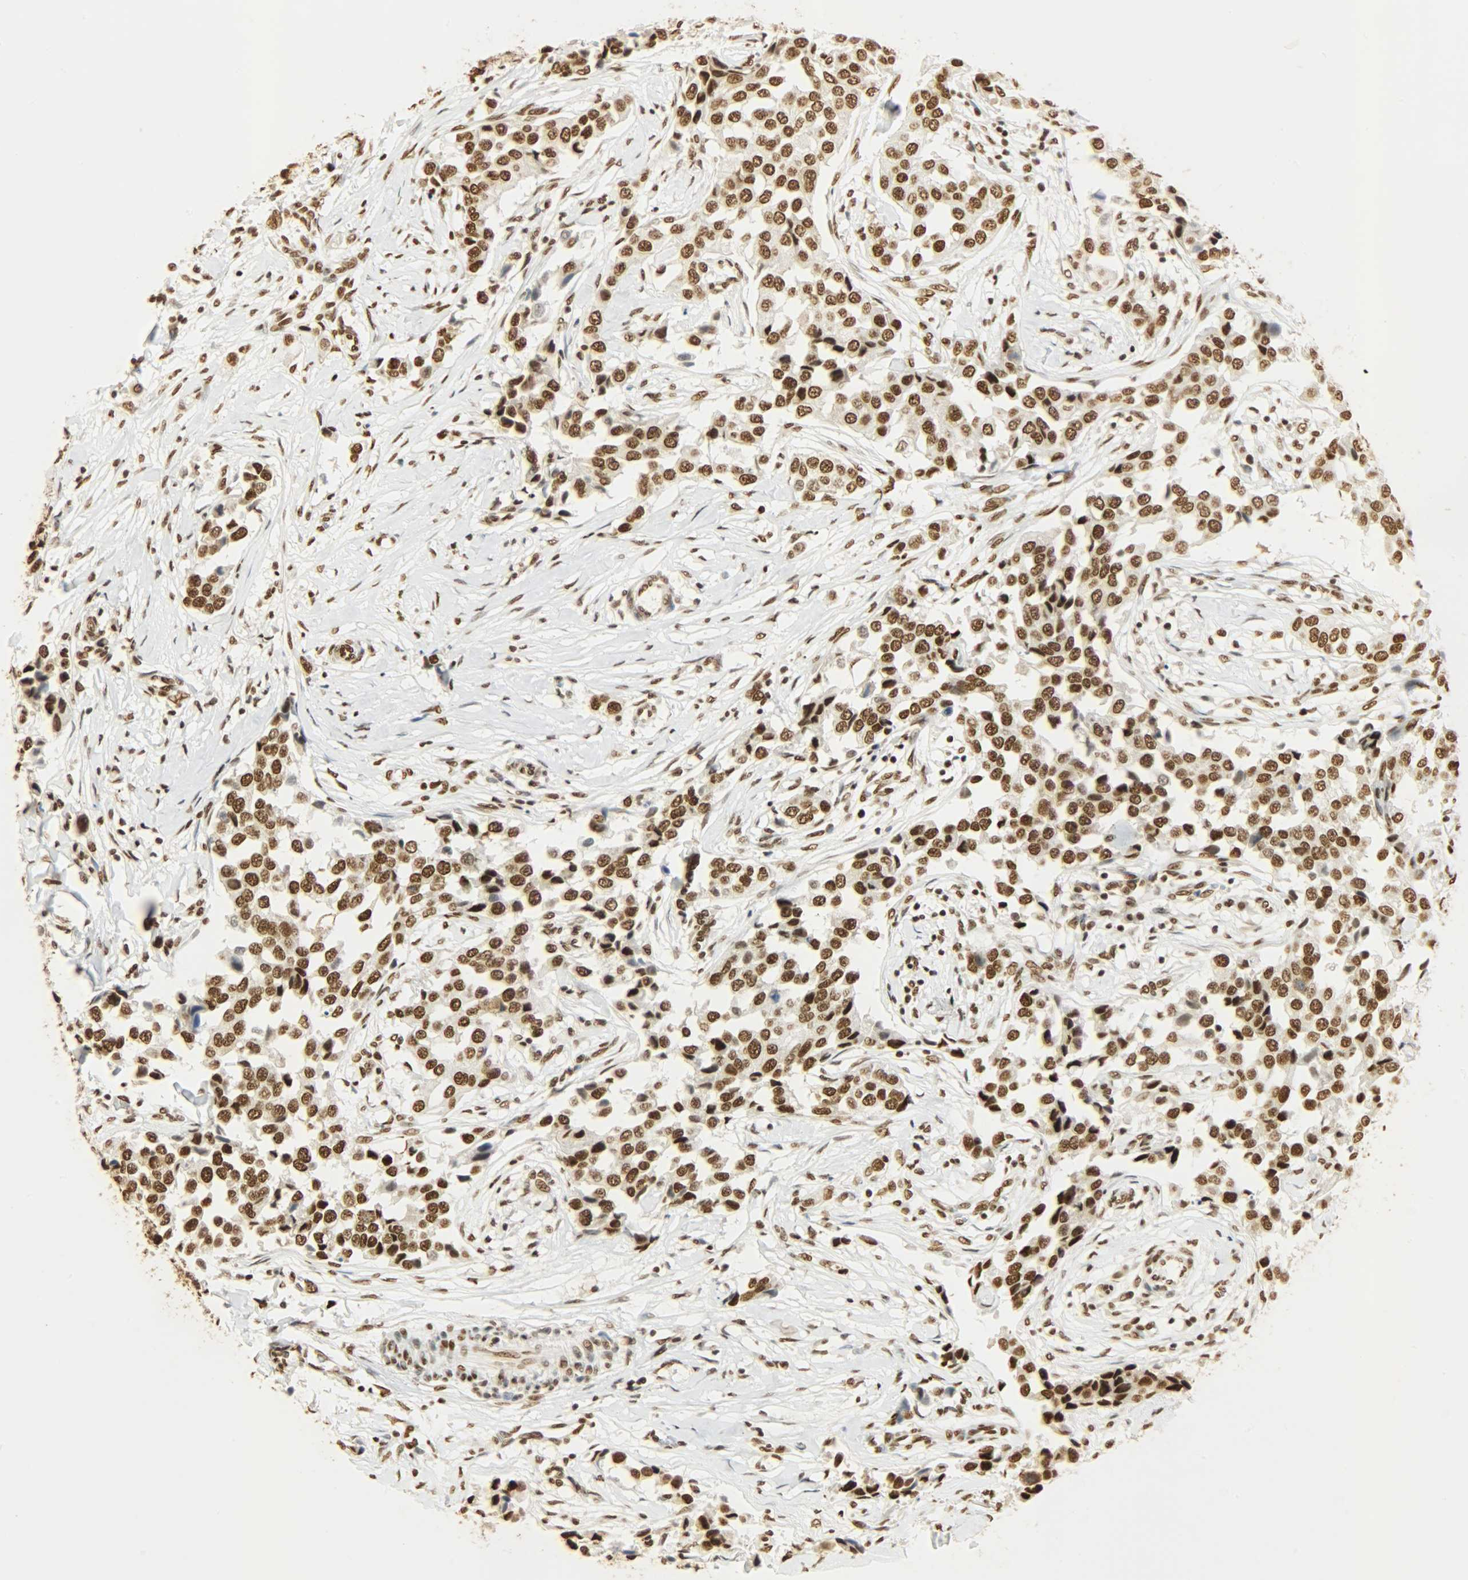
{"staining": {"intensity": "strong", "quantity": ">75%", "location": "nuclear"}, "tissue": "breast cancer", "cell_type": "Tumor cells", "image_type": "cancer", "snomed": [{"axis": "morphology", "description": "Duct carcinoma"}, {"axis": "topography", "description": "Breast"}], "caption": "About >75% of tumor cells in human intraductal carcinoma (breast) reveal strong nuclear protein expression as visualized by brown immunohistochemical staining.", "gene": "KHDRBS1", "patient": {"sex": "female", "age": 80}}